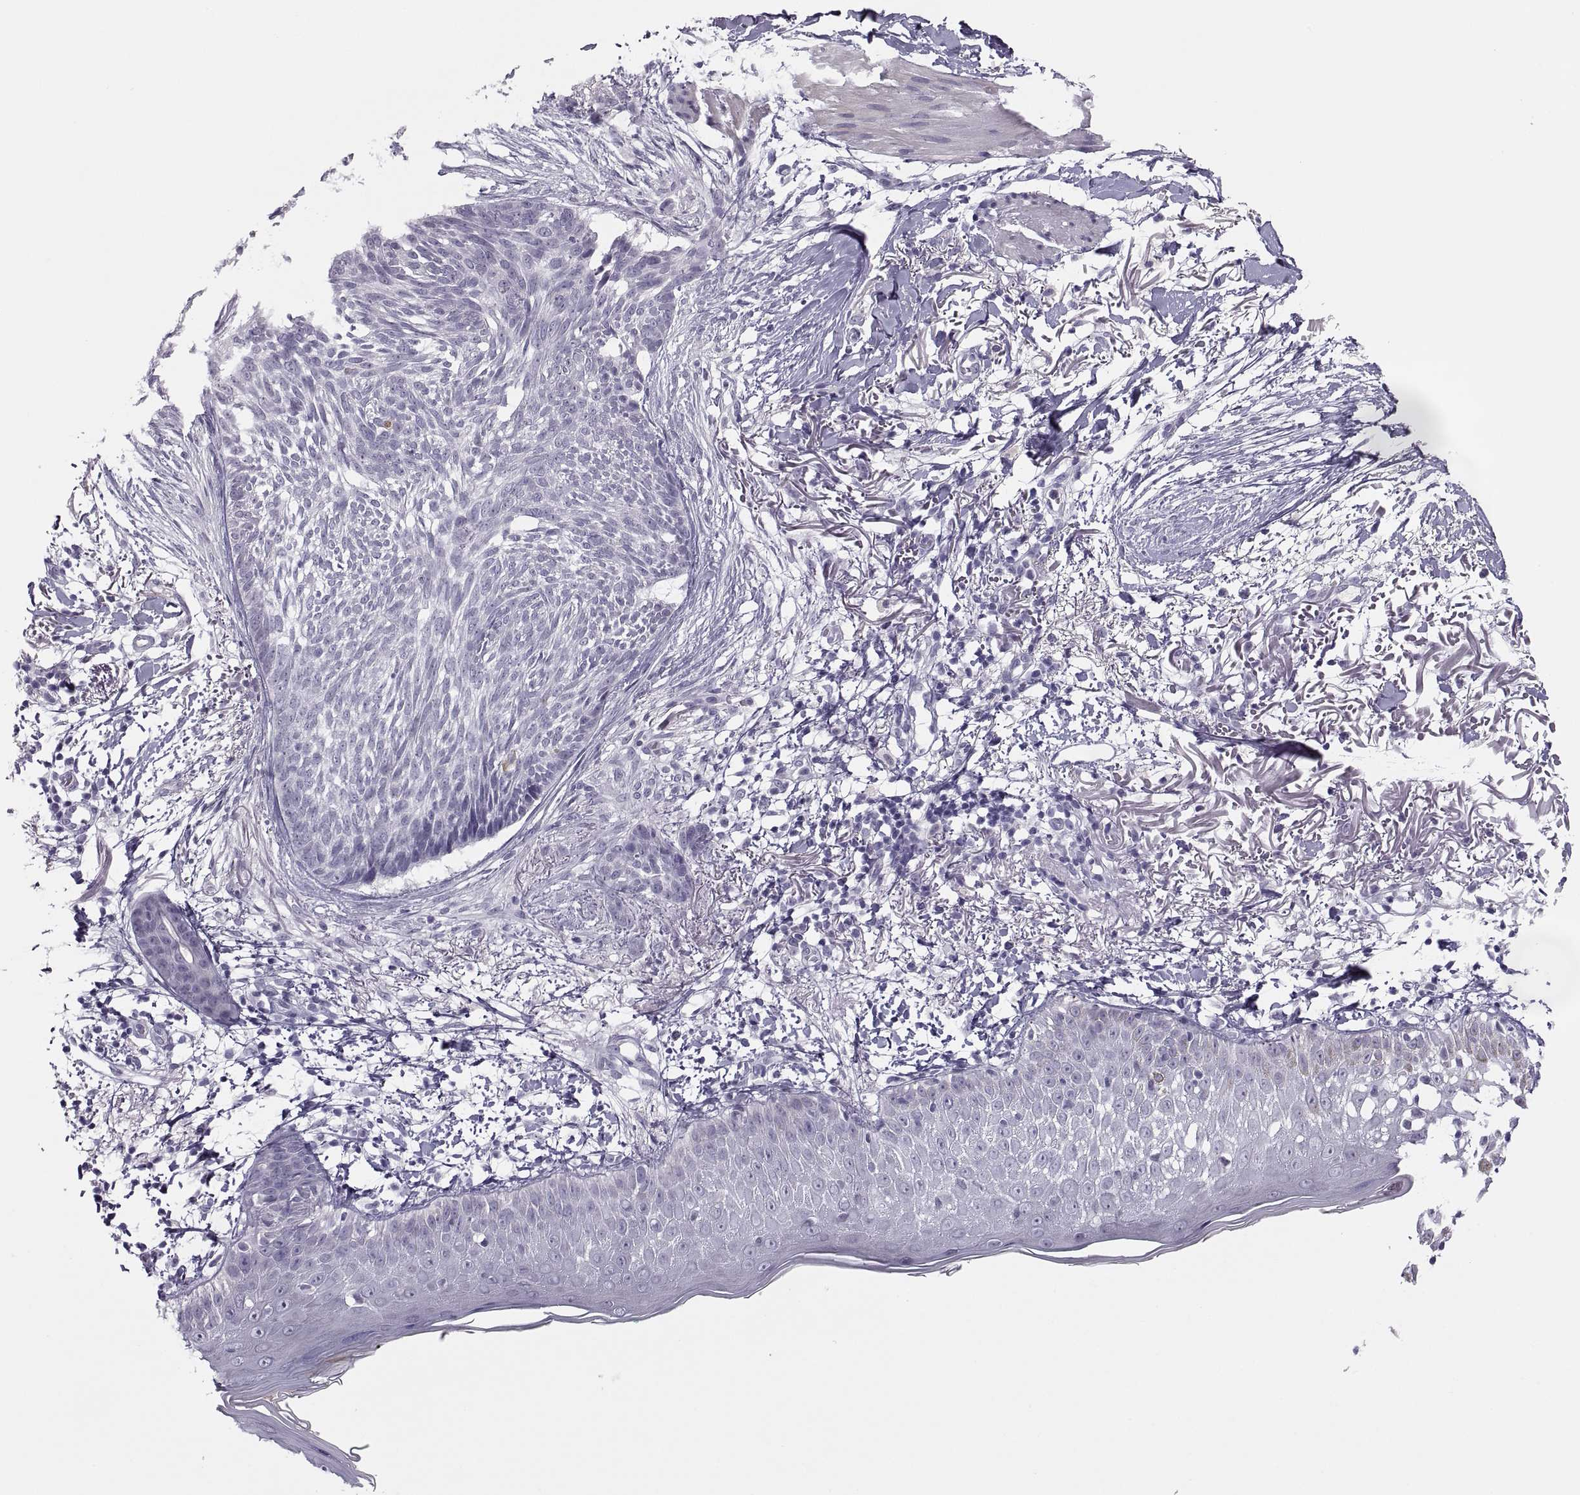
{"staining": {"intensity": "negative", "quantity": "none", "location": "none"}, "tissue": "skin cancer", "cell_type": "Tumor cells", "image_type": "cancer", "snomed": [{"axis": "morphology", "description": "Normal tissue, NOS"}, {"axis": "morphology", "description": "Basal cell carcinoma"}, {"axis": "topography", "description": "Skin"}], "caption": "The photomicrograph shows no significant positivity in tumor cells of skin basal cell carcinoma.", "gene": "C3orf22", "patient": {"sex": "male", "age": 84}}